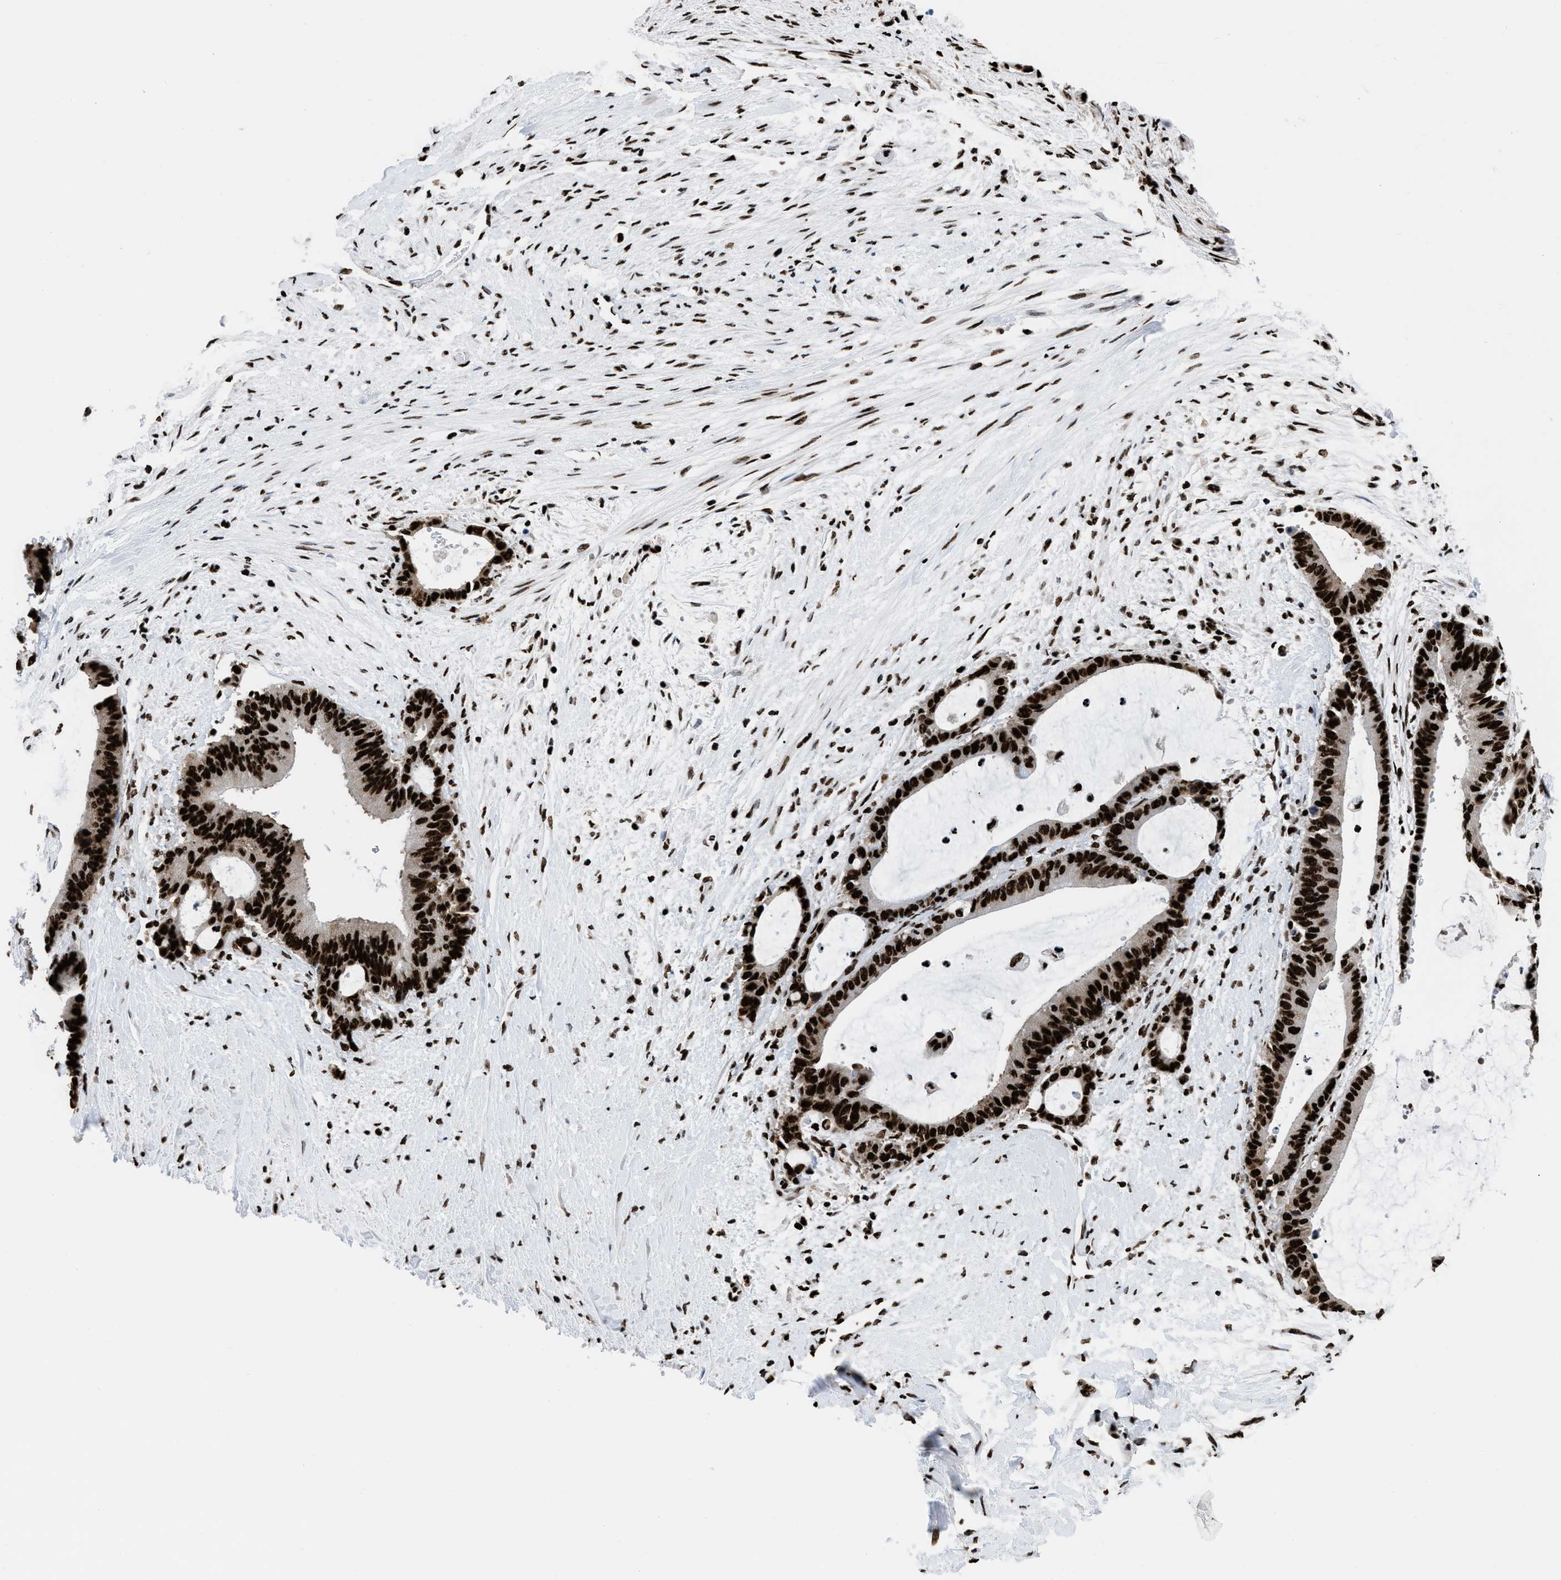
{"staining": {"intensity": "strong", "quantity": ">75%", "location": "nuclear"}, "tissue": "liver cancer", "cell_type": "Tumor cells", "image_type": "cancer", "snomed": [{"axis": "morphology", "description": "Cholangiocarcinoma"}, {"axis": "topography", "description": "Liver"}], "caption": "Cholangiocarcinoma (liver) stained with DAB immunohistochemistry (IHC) reveals high levels of strong nuclear expression in about >75% of tumor cells.", "gene": "HNRNPM", "patient": {"sex": "female", "age": 73}}